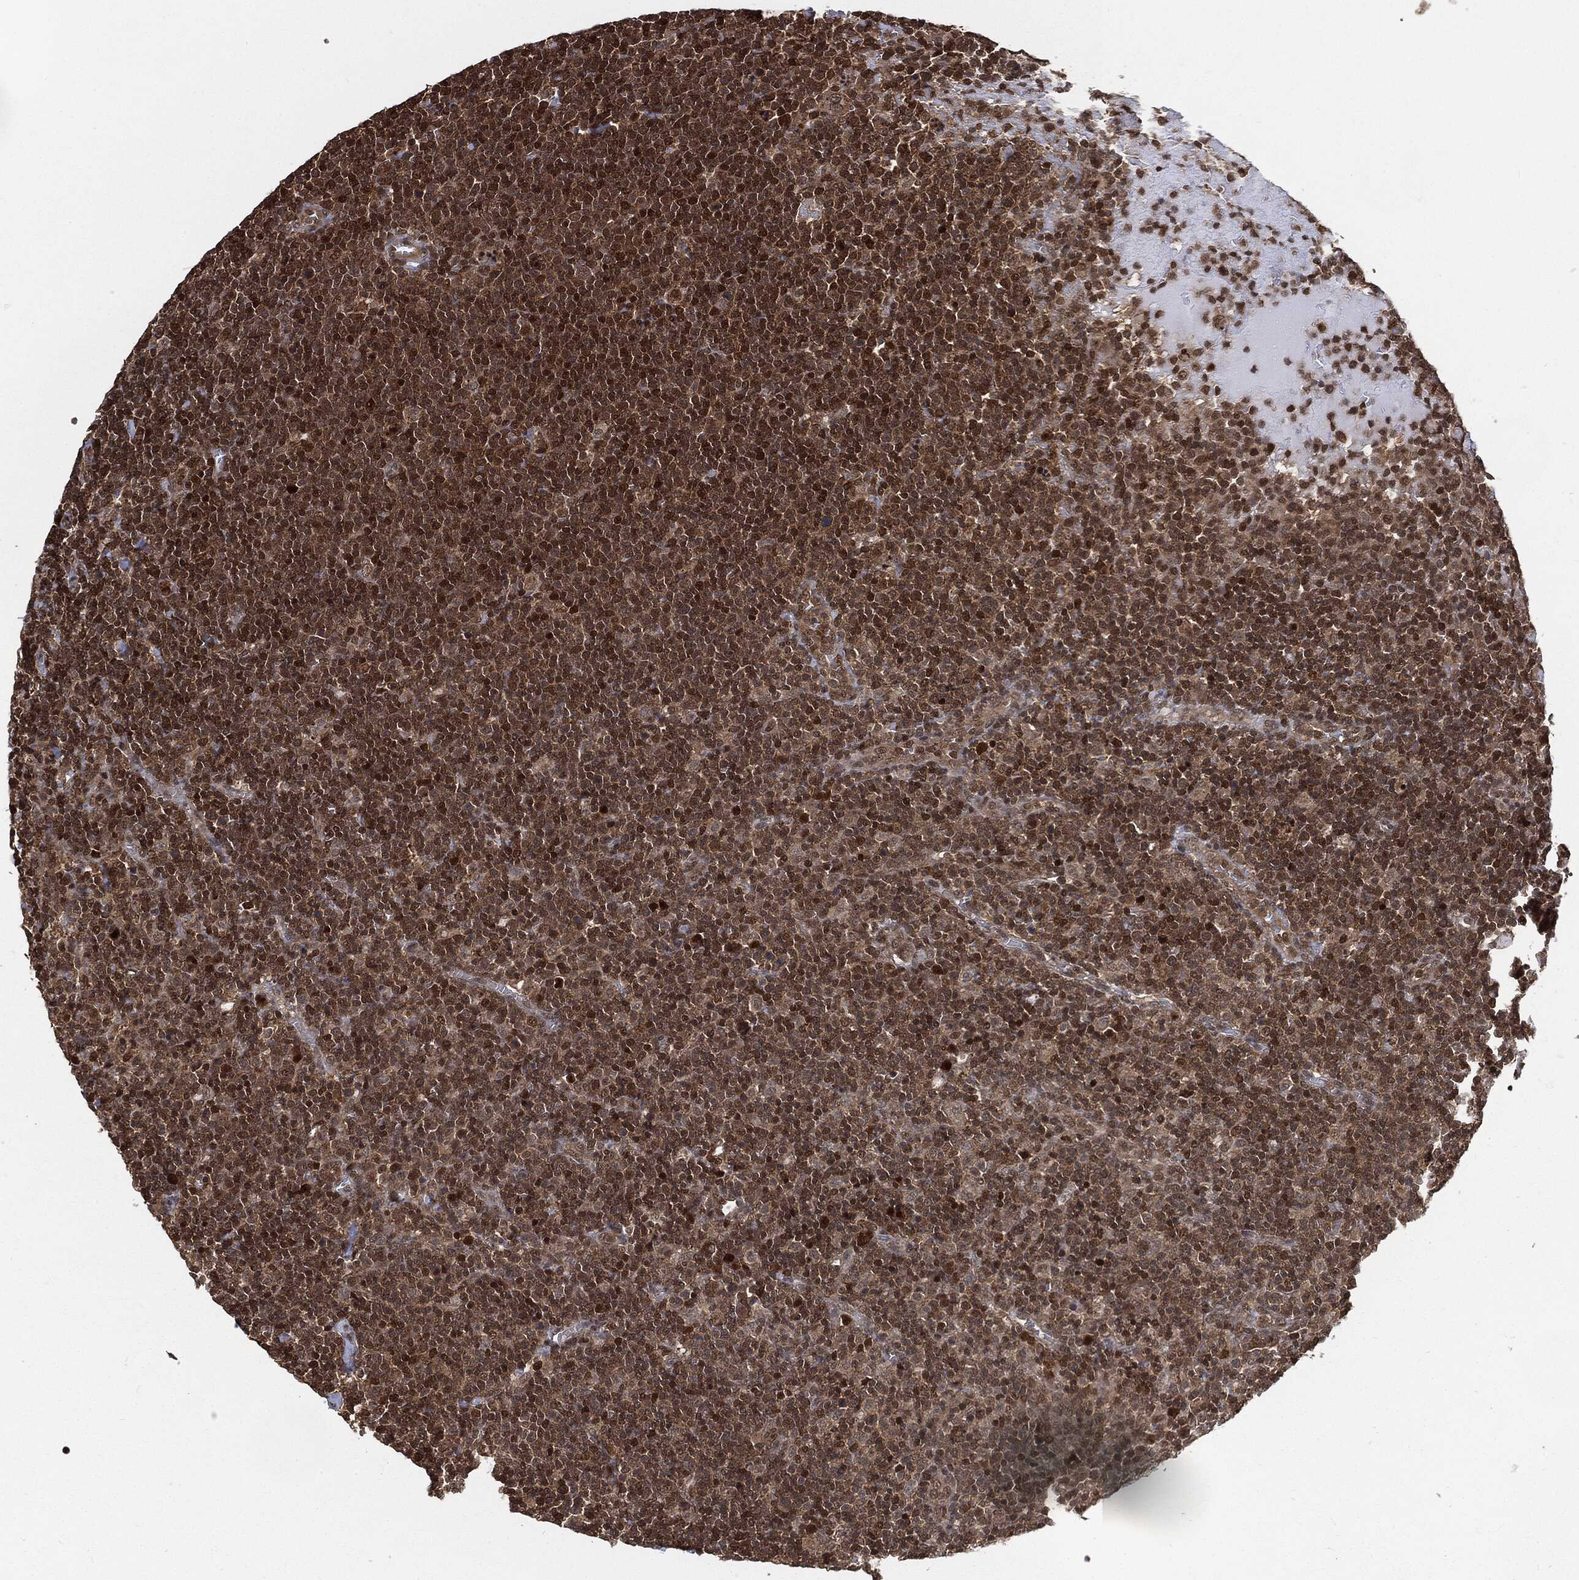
{"staining": {"intensity": "moderate", "quantity": "25%-75%", "location": "cytoplasmic/membranous,nuclear"}, "tissue": "lymphoma", "cell_type": "Tumor cells", "image_type": "cancer", "snomed": [{"axis": "morphology", "description": "Malignant lymphoma, non-Hodgkin's type, High grade"}, {"axis": "topography", "description": "Lymph node"}], "caption": "Tumor cells display medium levels of moderate cytoplasmic/membranous and nuclear staining in approximately 25%-75% of cells in malignant lymphoma, non-Hodgkin's type (high-grade). The staining was performed using DAB to visualize the protein expression in brown, while the nuclei were stained in blue with hematoxylin (Magnification: 20x).", "gene": "CUTA", "patient": {"sex": "male", "age": 61}}